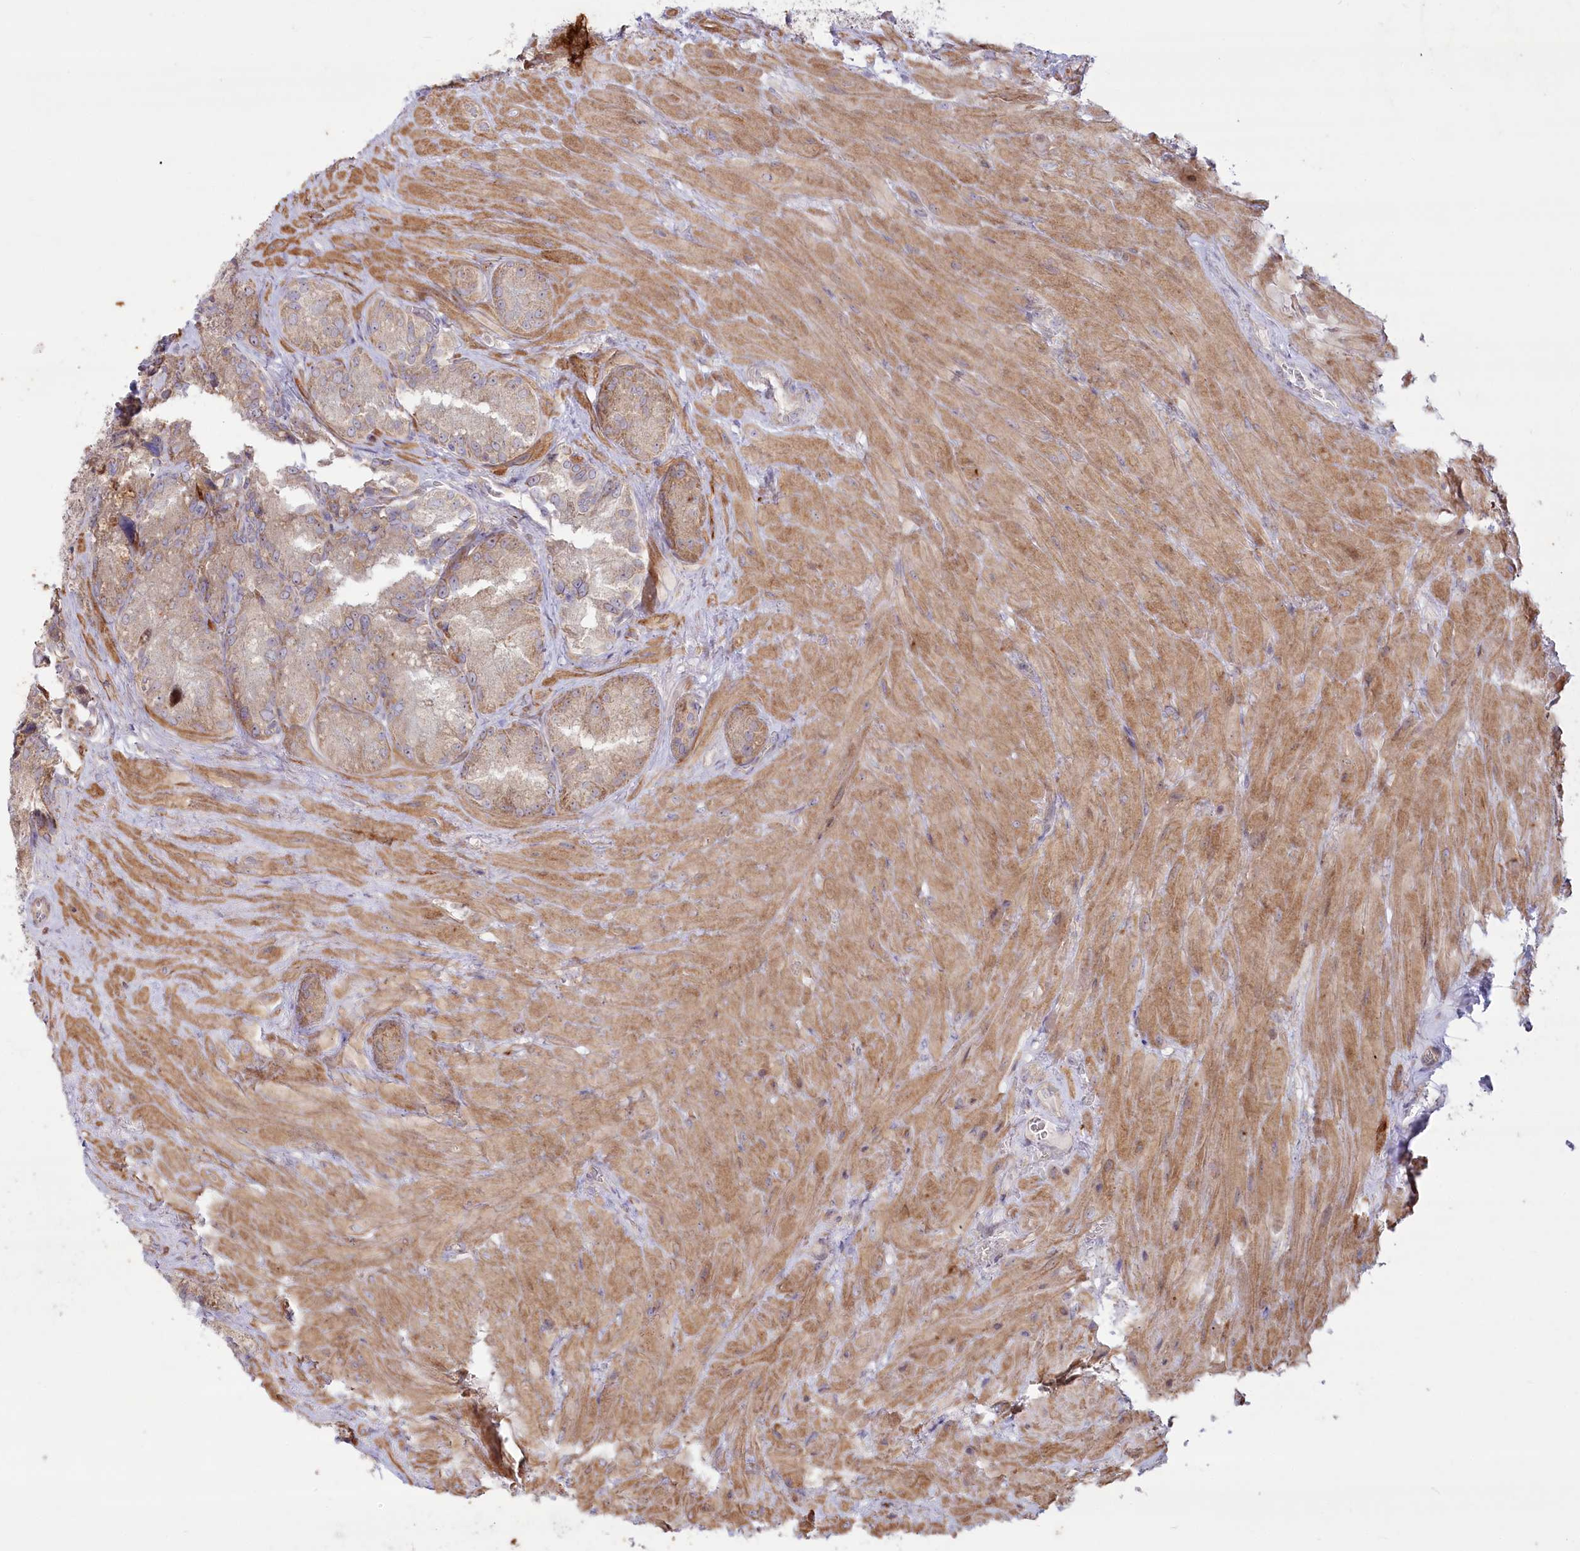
{"staining": {"intensity": "moderate", "quantity": "<25%", "location": "cytoplasmic/membranous"}, "tissue": "seminal vesicle", "cell_type": "Glandular cells", "image_type": "normal", "snomed": [{"axis": "morphology", "description": "Normal tissue, NOS"}, {"axis": "topography", "description": "Seminal veicle"}], "caption": "A brown stain highlights moderate cytoplasmic/membranous positivity of a protein in glandular cells of unremarkable human seminal vesicle.", "gene": "MTG1", "patient": {"sex": "male", "age": 62}}